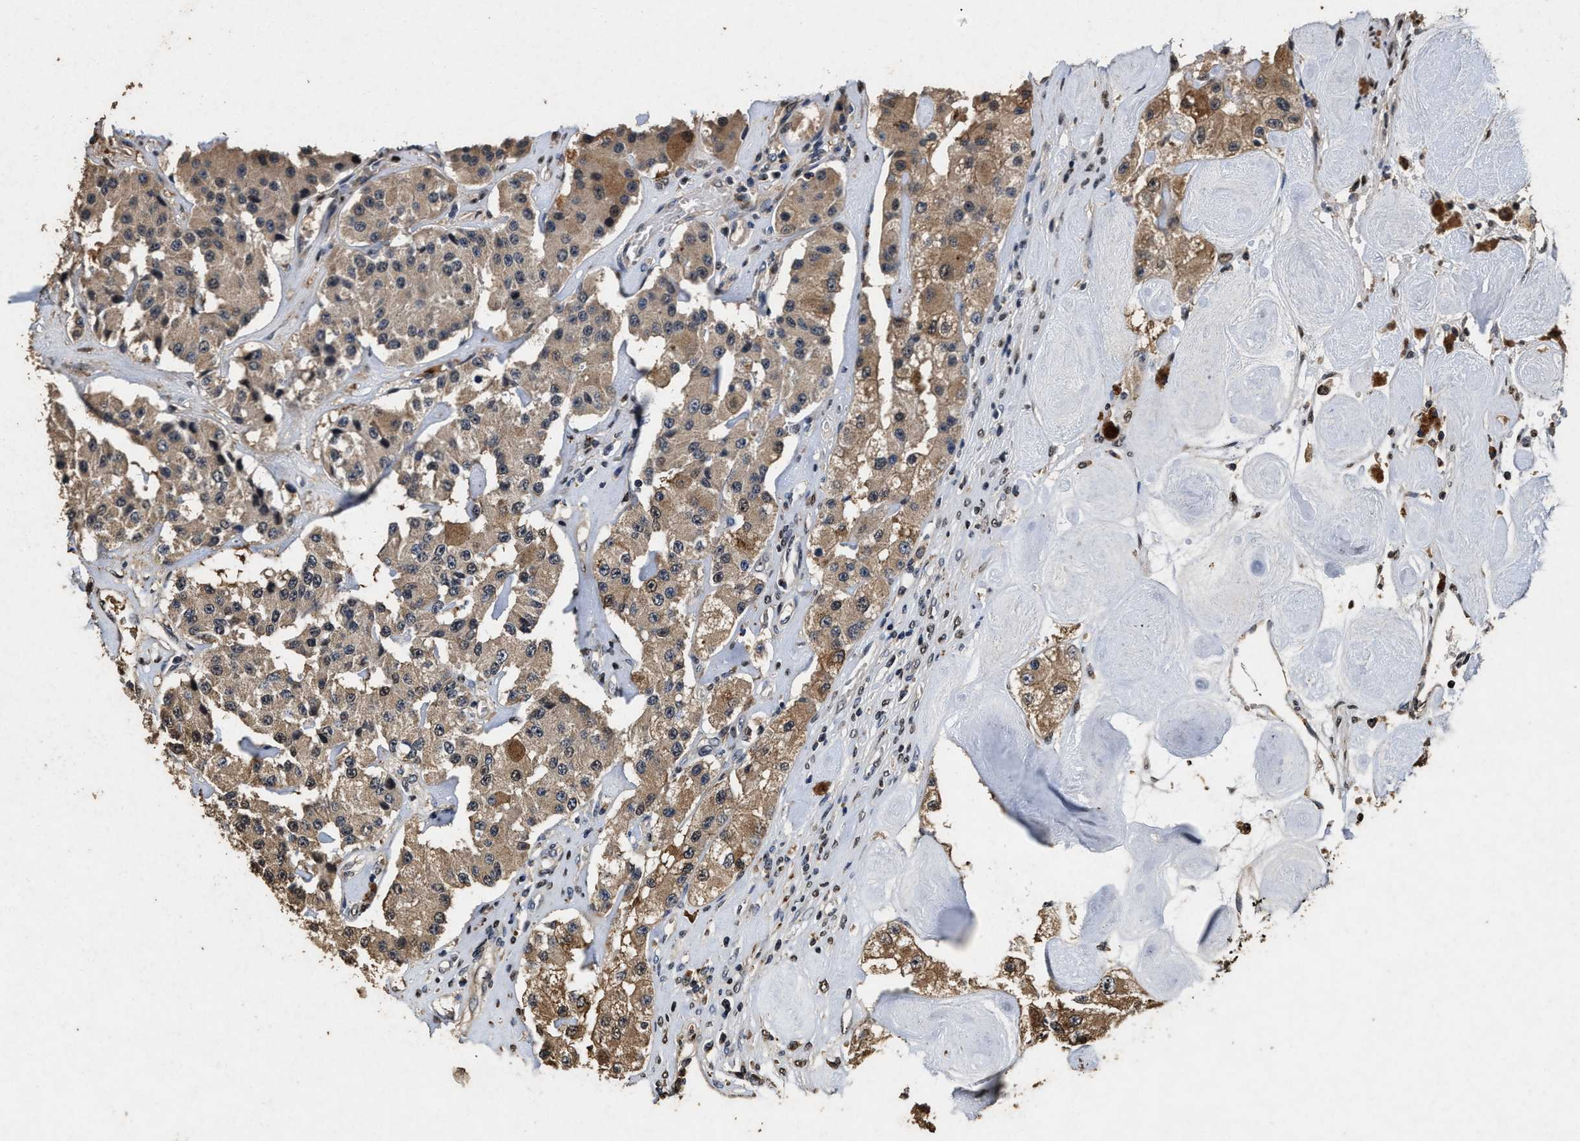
{"staining": {"intensity": "weak", "quantity": ">75%", "location": "cytoplasmic/membranous,nuclear"}, "tissue": "carcinoid", "cell_type": "Tumor cells", "image_type": "cancer", "snomed": [{"axis": "morphology", "description": "Carcinoid, malignant, NOS"}, {"axis": "topography", "description": "Pancreas"}], "caption": "Approximately >75% of tumor cells in human carcinoid reveal weak cytoplasmic/membranous and nuclear protein staining as visualized by brown immunohistochemical staining.", "gene": "TPST2", "patient": {"sex": "male", "age": 41}}